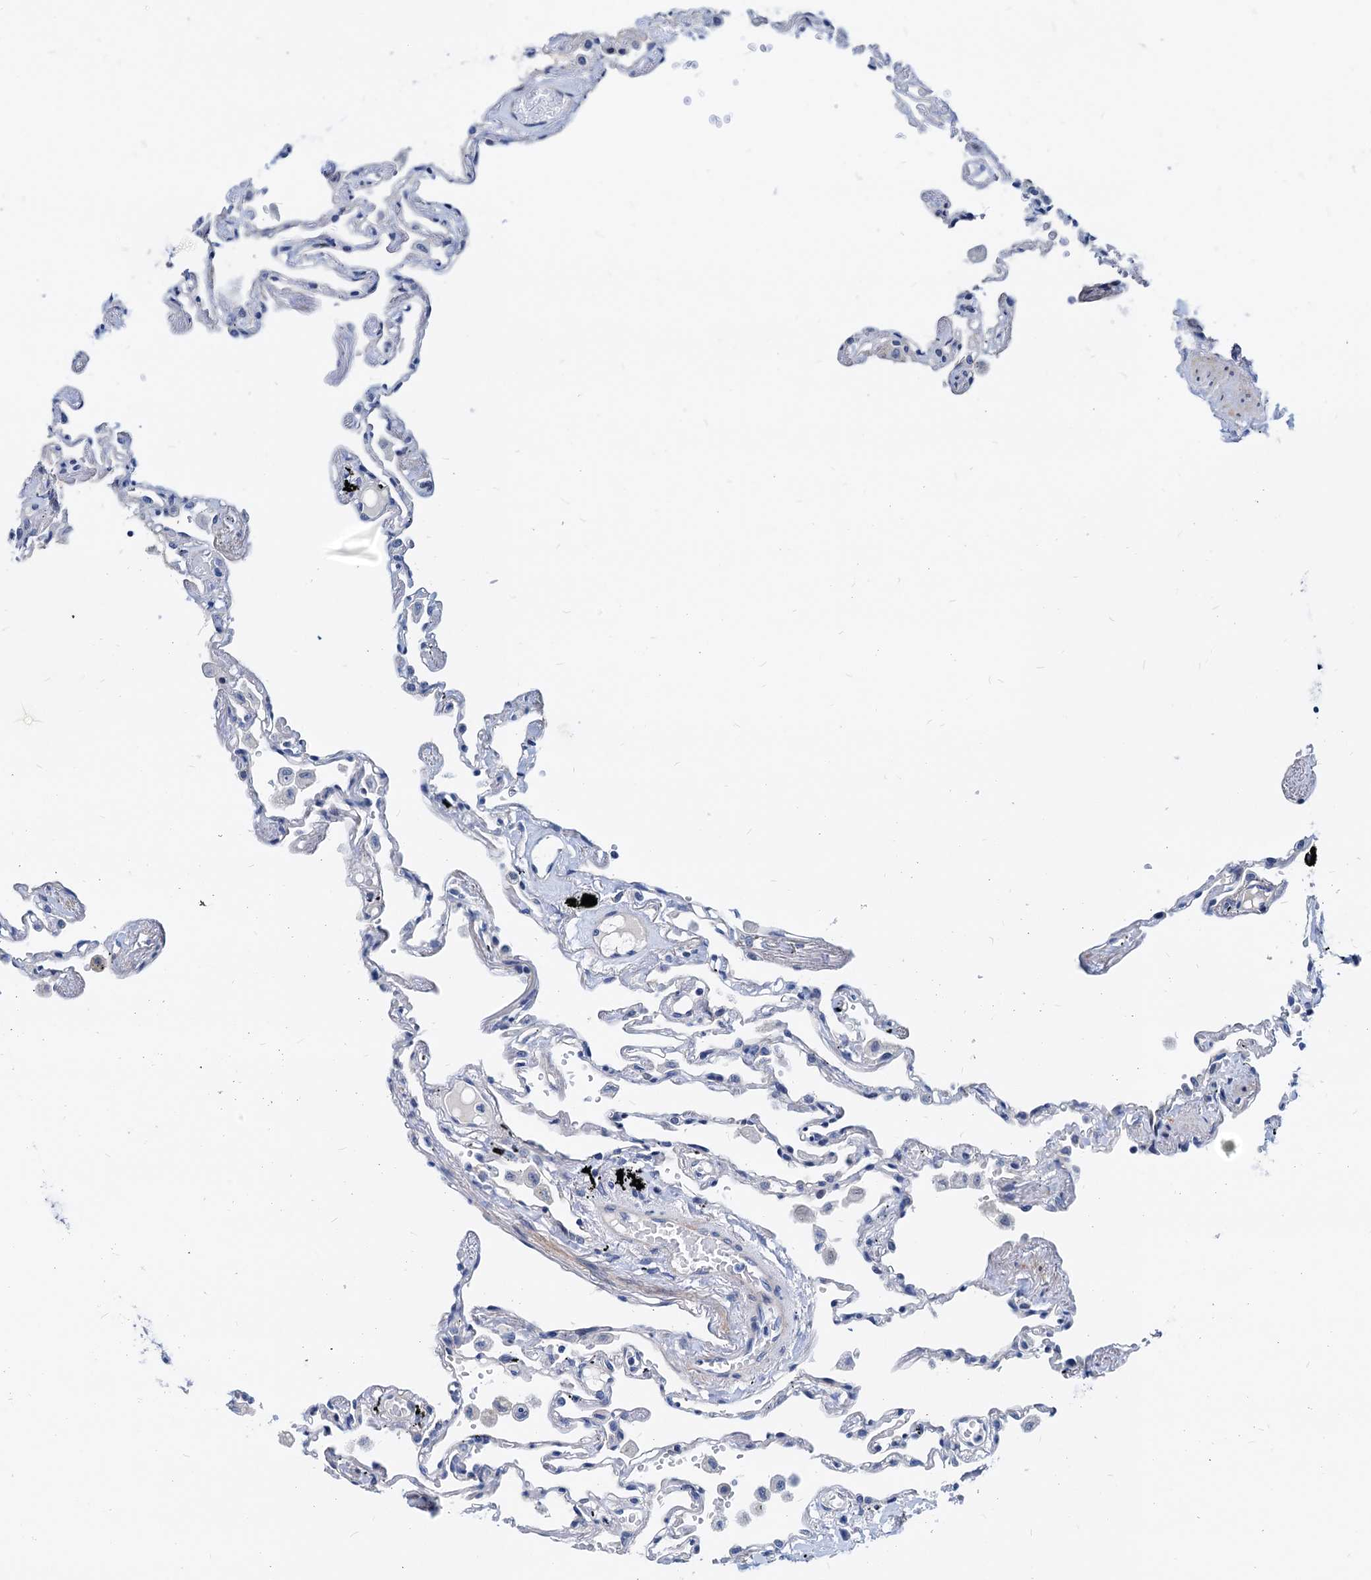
{"staining": {"intensity": "negative", "quantity": "none", "location": "none"}, "tissue": "lung", "cell_type": "Alveolar cells", "image_type": "normal", "snomed": [{"axis": "morphology", "description": "Normal tissue, NOS"}, {"axis": "topography", "description": "Lung"}], "caption": "The histopathology image exhibits no significant staining in alveolar cells of lung. Nuclei are stained in blue.", "gene": "HSF2", "patient": {"sex": "female", "age": 67}}